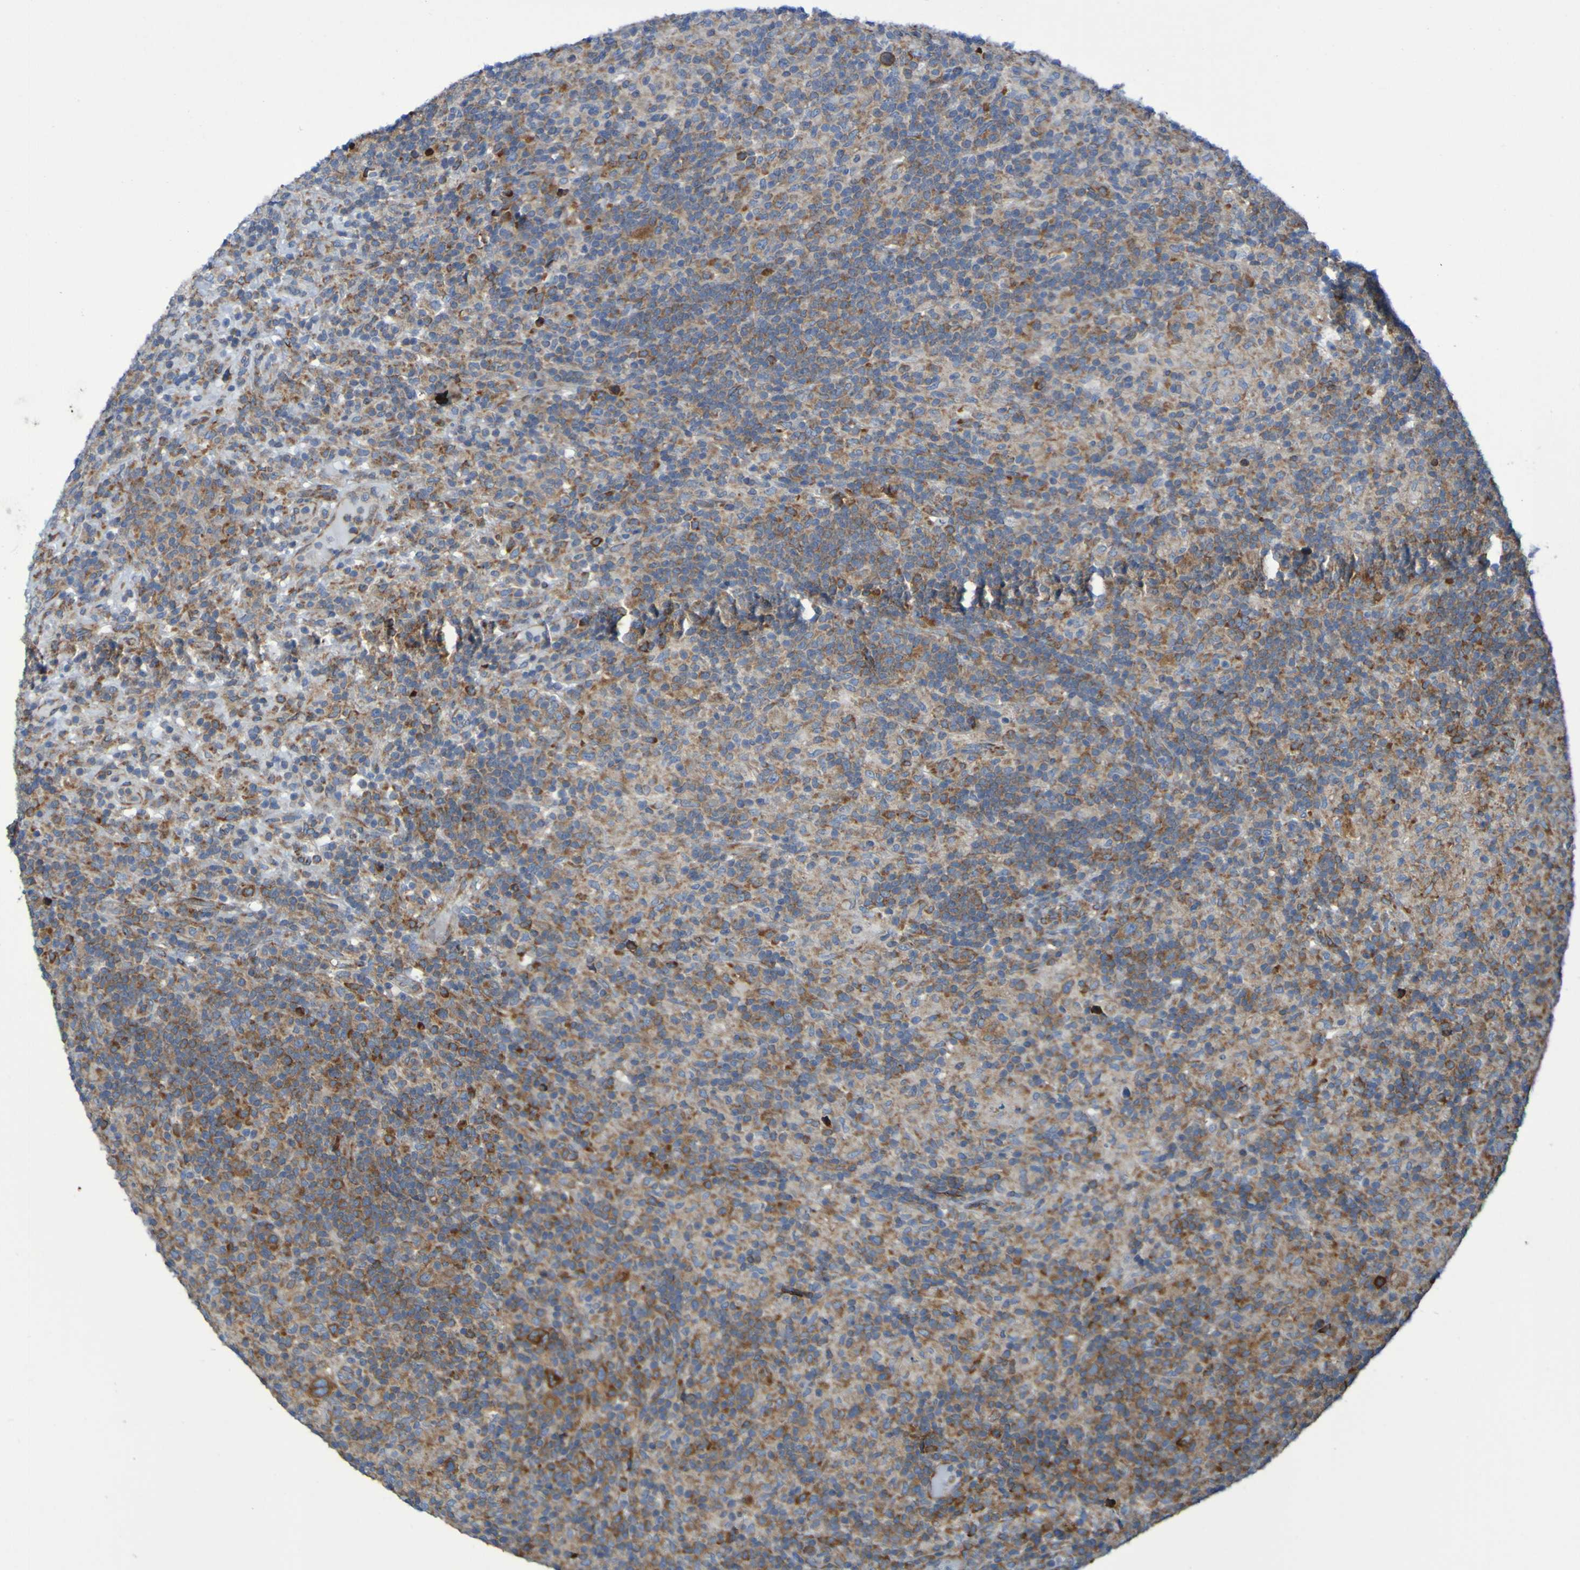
{"staining": {"intensity": "moderate", "quantity": ">75%", "location": "cytoplasmic/membranous"}, "tissue": "lymphoma", "cell_type": "Tumor cells", "image_type": "cancer", "snomed": [{"axis": "morphology", "description": "Hodgkin's disease, NOS"}, {"axis": "topography", "description": "Lymph node"}], "caption": "The histopathology image shows staining of Hodgkin's disease, revealing moderate cytoplasmic/membranous protein staining (brown color) within tumor cells.", "gene": "FKBP3", "patient": {"sex": "male", "age": 70}}